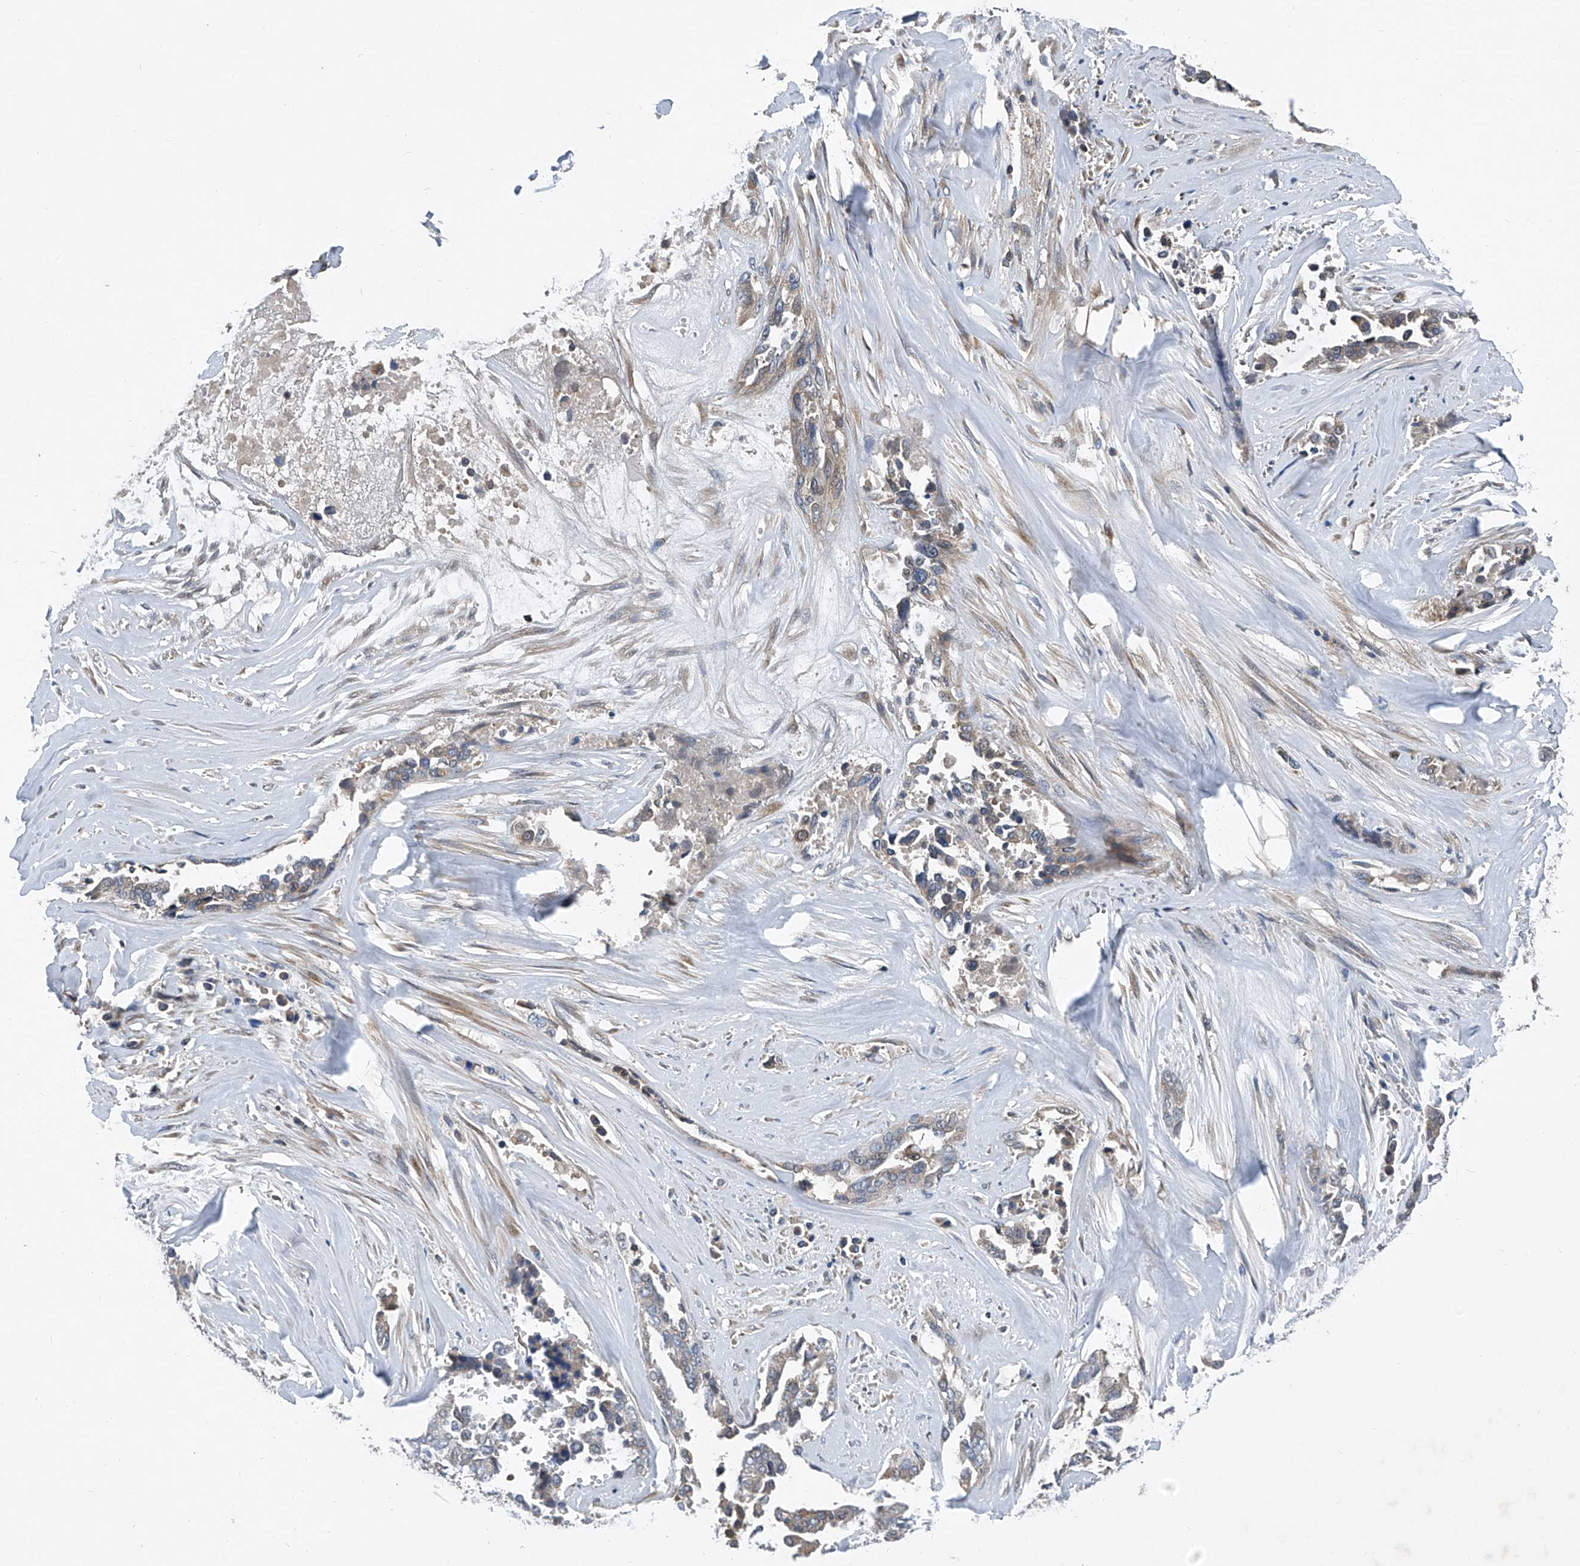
{"staining": {"intensity": "weak", "quantity": "<25%", "location": "cytoplasmic/membranous"}, "tissue": "ovarian cancer", "cell_type": "Tumor cells", "image_type": "cancer", "snomed": [{"axis": "morphology", "description": "Cystadenocarcinoma, serous, NOS"}, {"axis": "topography", "description": "Ovary"}], "caption": "This is a photomicrograph of IHC staining of ovarian serous cystadenocarcinoma, which shows no staining in tumor cells.", "gene": "TRIM38", "patient": {"sex": "female", "age": 44}}